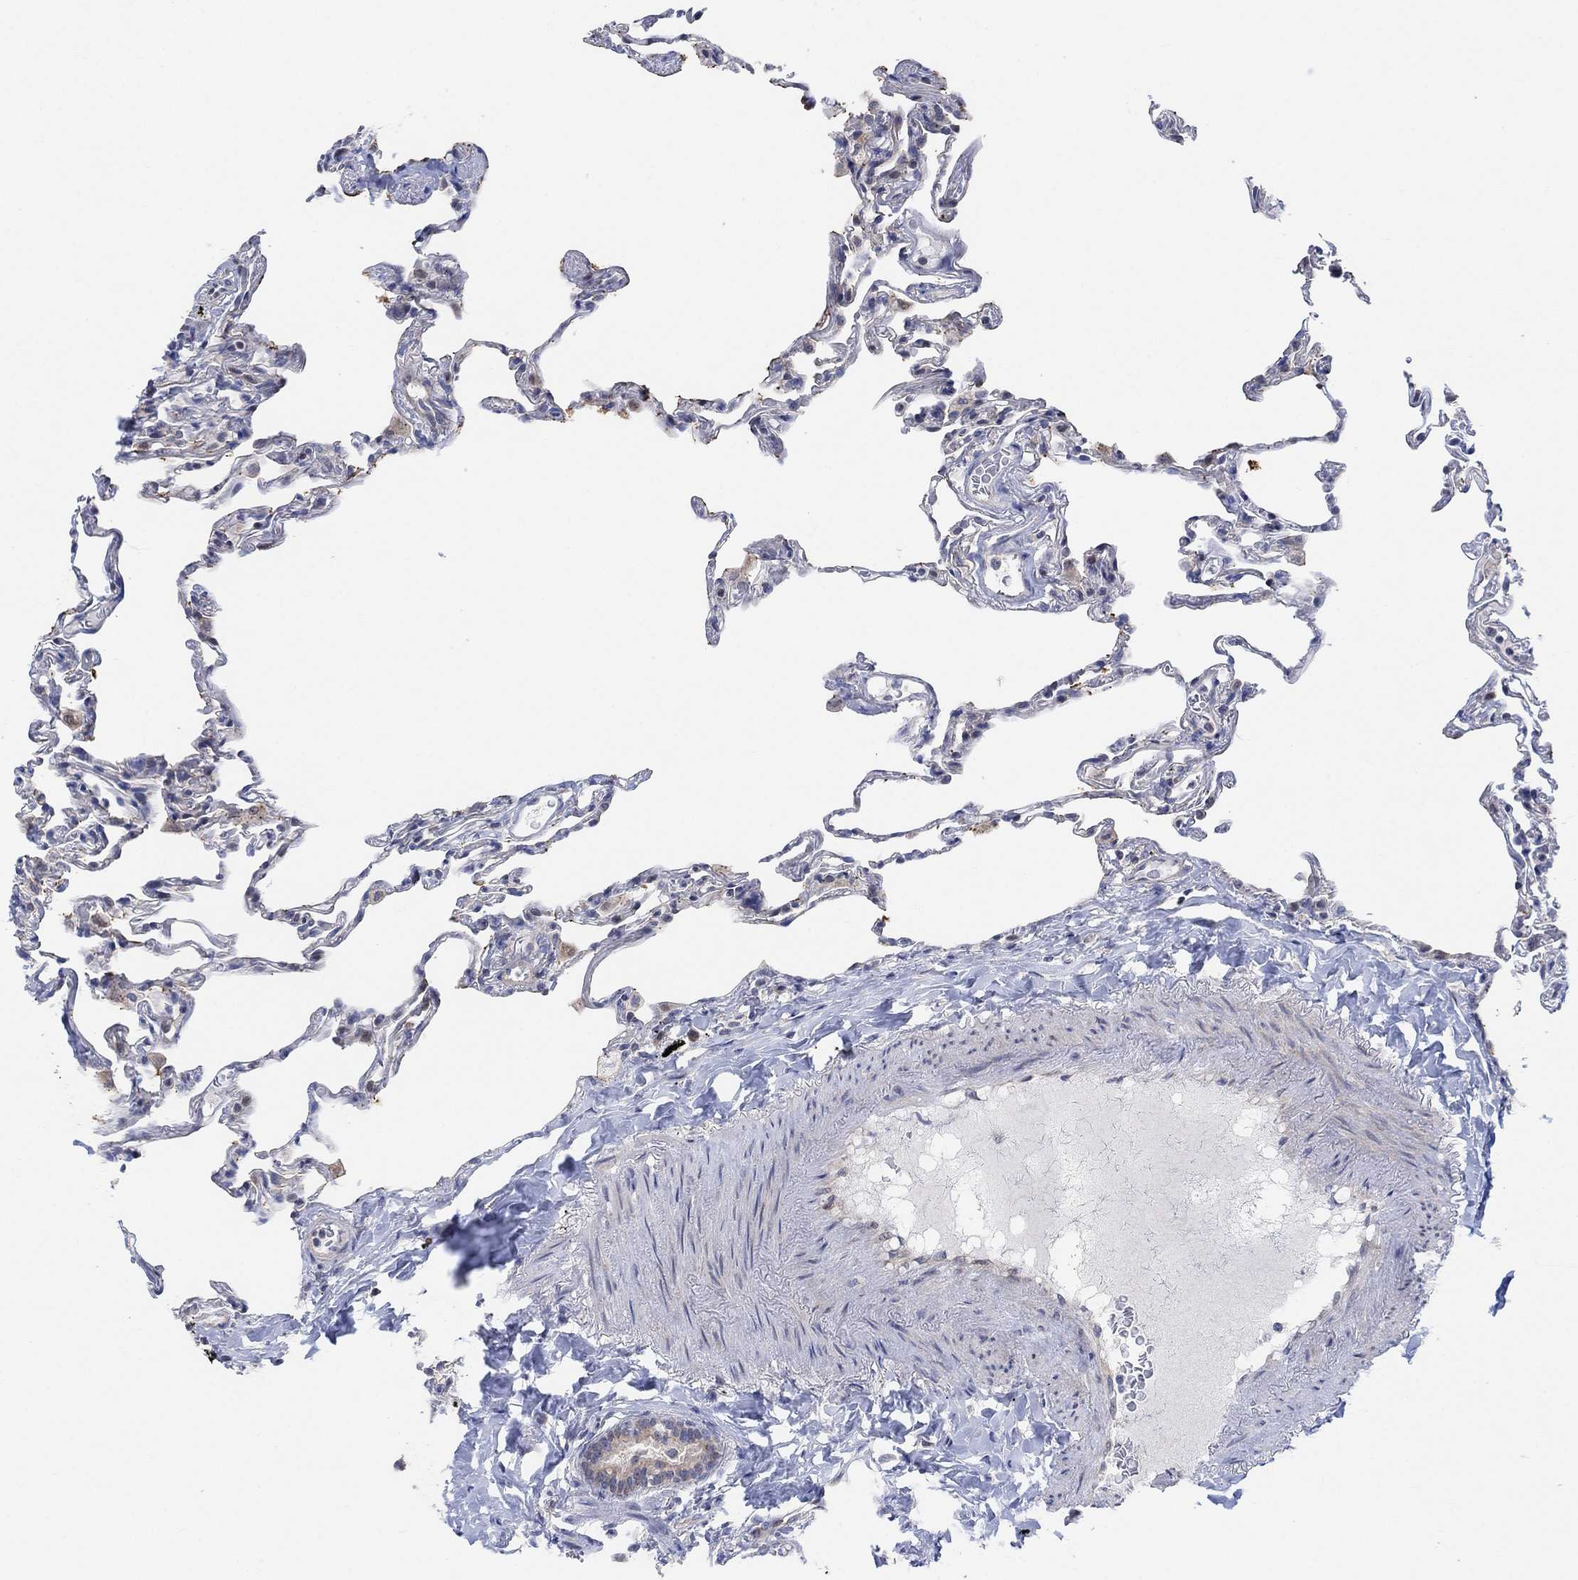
{"staining": {"intensity": "negative", "quantity": "none", "location": "none"}, "tissue": "lung", "cell_type": "Alveolar cells", "image_type": "normal", "snomed": [{"axis": "morphology", "description": "Normal tissue, NOS"}, {"axis": "topography", "description": "Lung"}], "caption": "High power microscopy histopathology image of an IHC micrograph of normal lung, revealing no significant staining in alveolar cells.", "gene": "CNTF", "patient": {"sex": "female", "age": 57}}